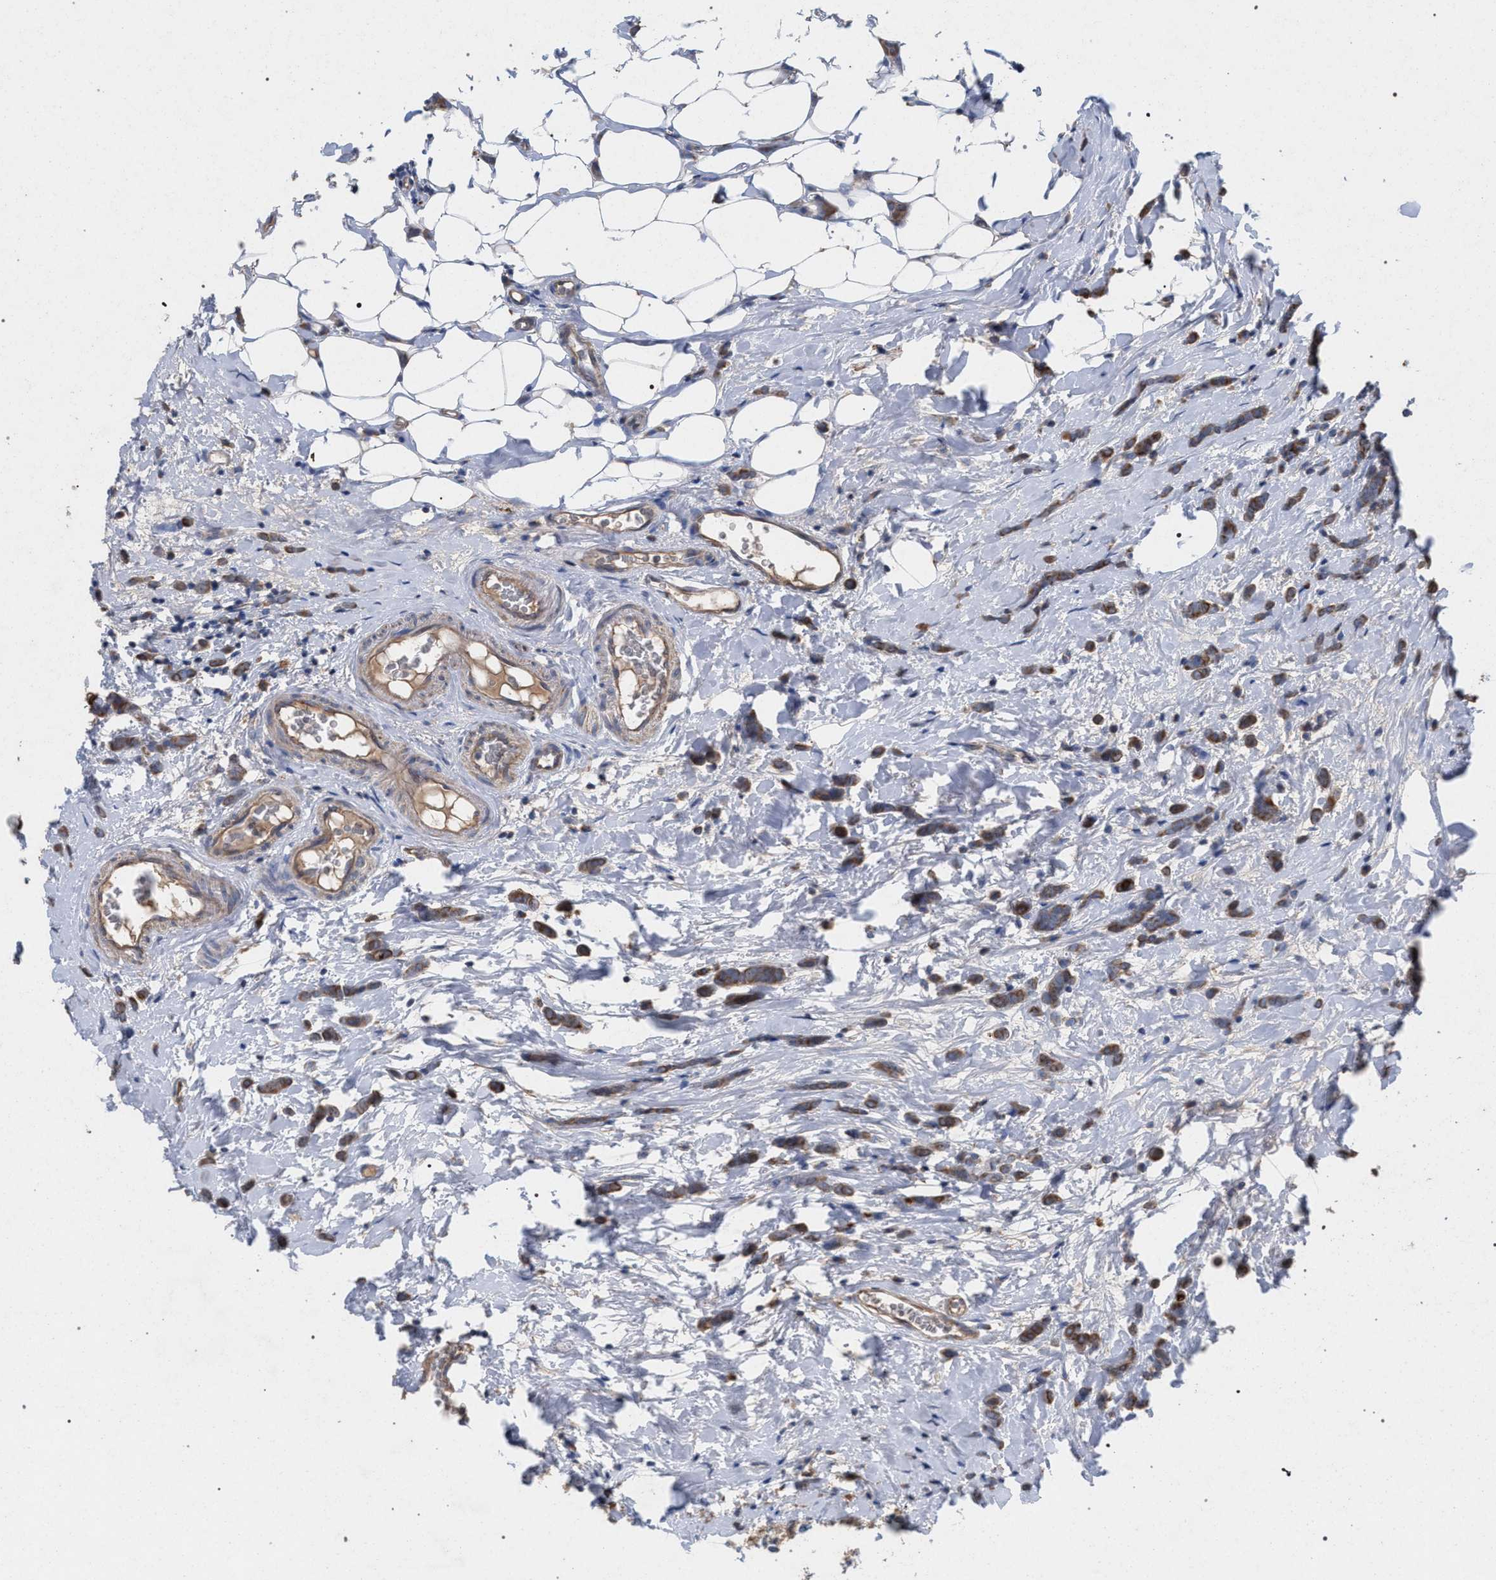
{"staining": {"intensity": "moderate", "quantity": ">75%", "location": "cytoplasmic/membranous"}, "tissue": "breast cancer", "cell_type": "Tumor cells", "image_type": "cancer", "snomed": [{"axis": "morphology", "description": "Lobular carcinoma"}, {"axis": "topography", "description": "Breast"}], "caption": "This micrograph shows lobular carcinoma (breast) stained with immunohistochemistry to label a protein in brown. The cytoplasmic/membranous of tumor cells show moderate positivity for the protein. Nuclei are counter-stained blue.", "gene": "BCL2L12", "patient": {"sex": "female", "age": 60}}